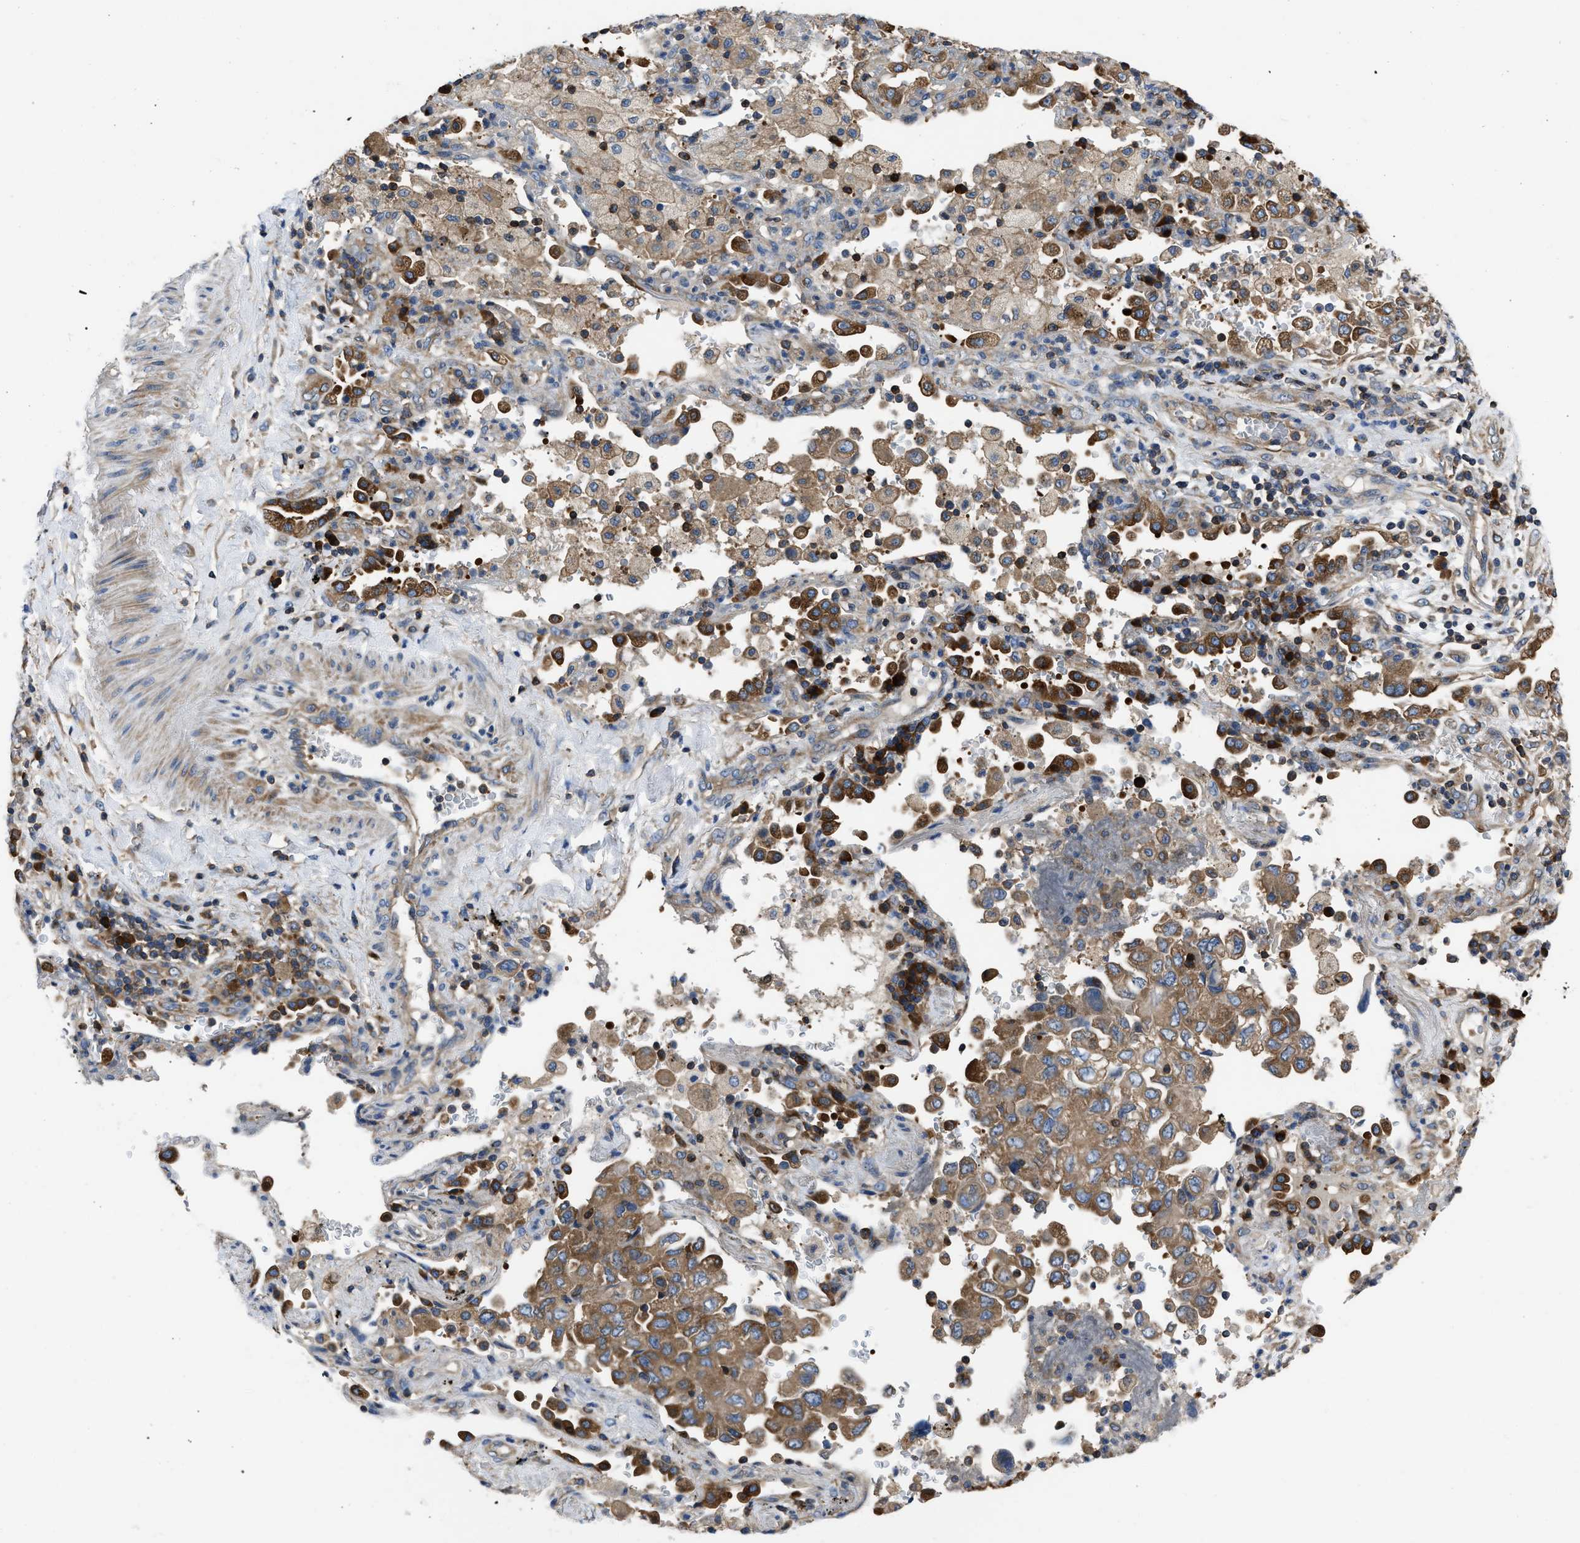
{"staining": {"intensity": "moderate", "quantity": ">75%", "location": "cytoplasmic/membranous"}, "tissue": "lung cancer", "cell_type": "Tumor cells", "image_type": "cancer", "snomed": [{"axis": "morphology", "description": "Adenocarcinoma, NOS"}, {"axis": "topography", "description": "Lung"}], "caption": "Protein analysis of lung cancer tissue exhibits moderate cytoplasmic/membranous staining in about >75% of tumor cells.", "gene": "YARS1", "patient": {"sex": "male", "age": 64}}